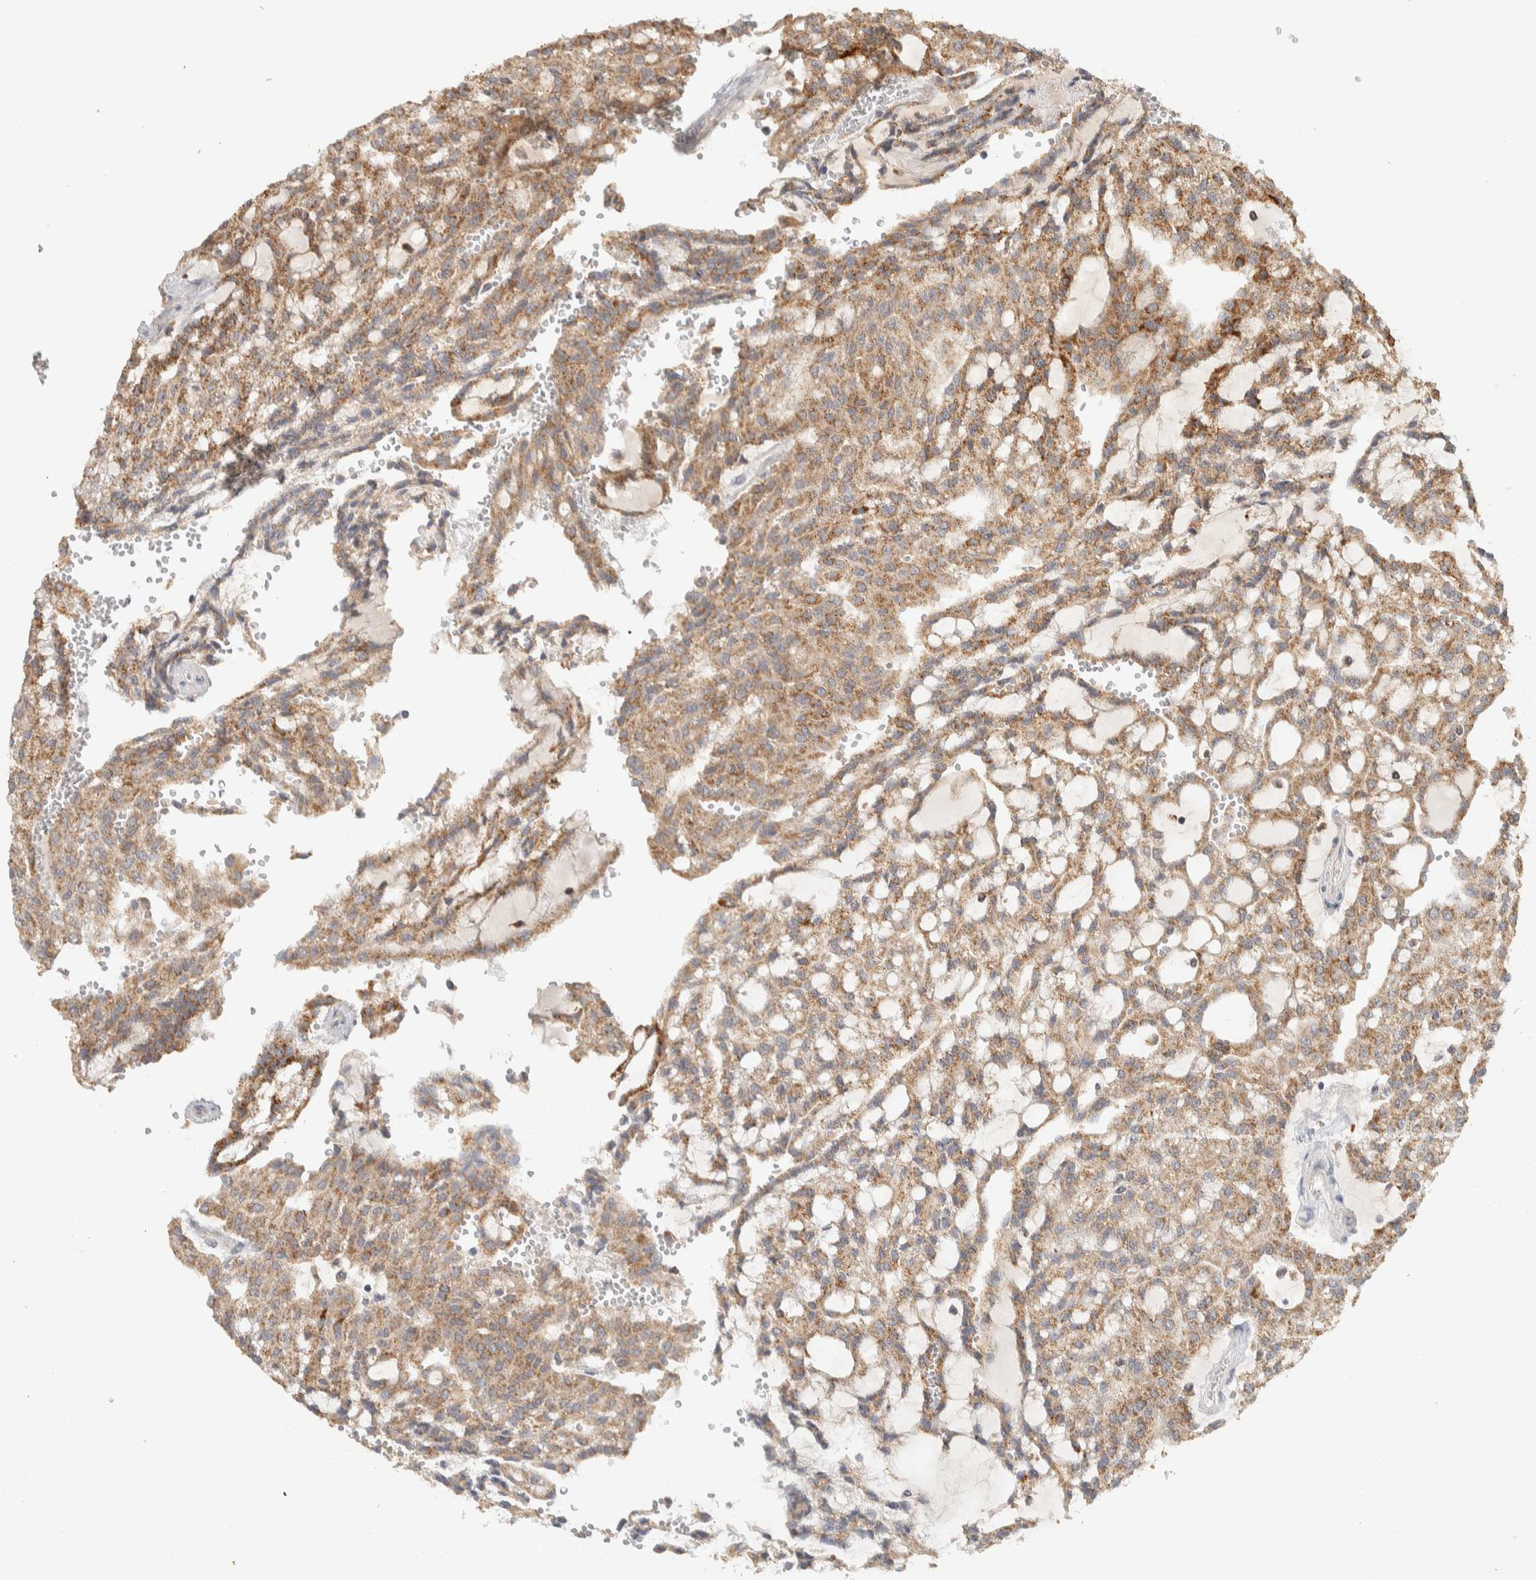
{"staining": {"intensity": "moderate", "quantity": ">75%", "location": "cytoplasmic/membranous"}, "tissue": "renal cancer", "cell_type": "Tumor cells", "image_type": "cancer", "snomed": [{"axis": "morphology", "description": "Adenocarcinoma, NOS"}, {"axis": "topography", "description": "Kidney"}], "caption": "The histopathology image exhibits a brown stain indicating the presence of a protein in the cytoplasmic/membranous of tumor cells in renal cancer (adenocarcinoma).", "gene": "ITPA", "patient": {"sex": "male", "age": 63}}